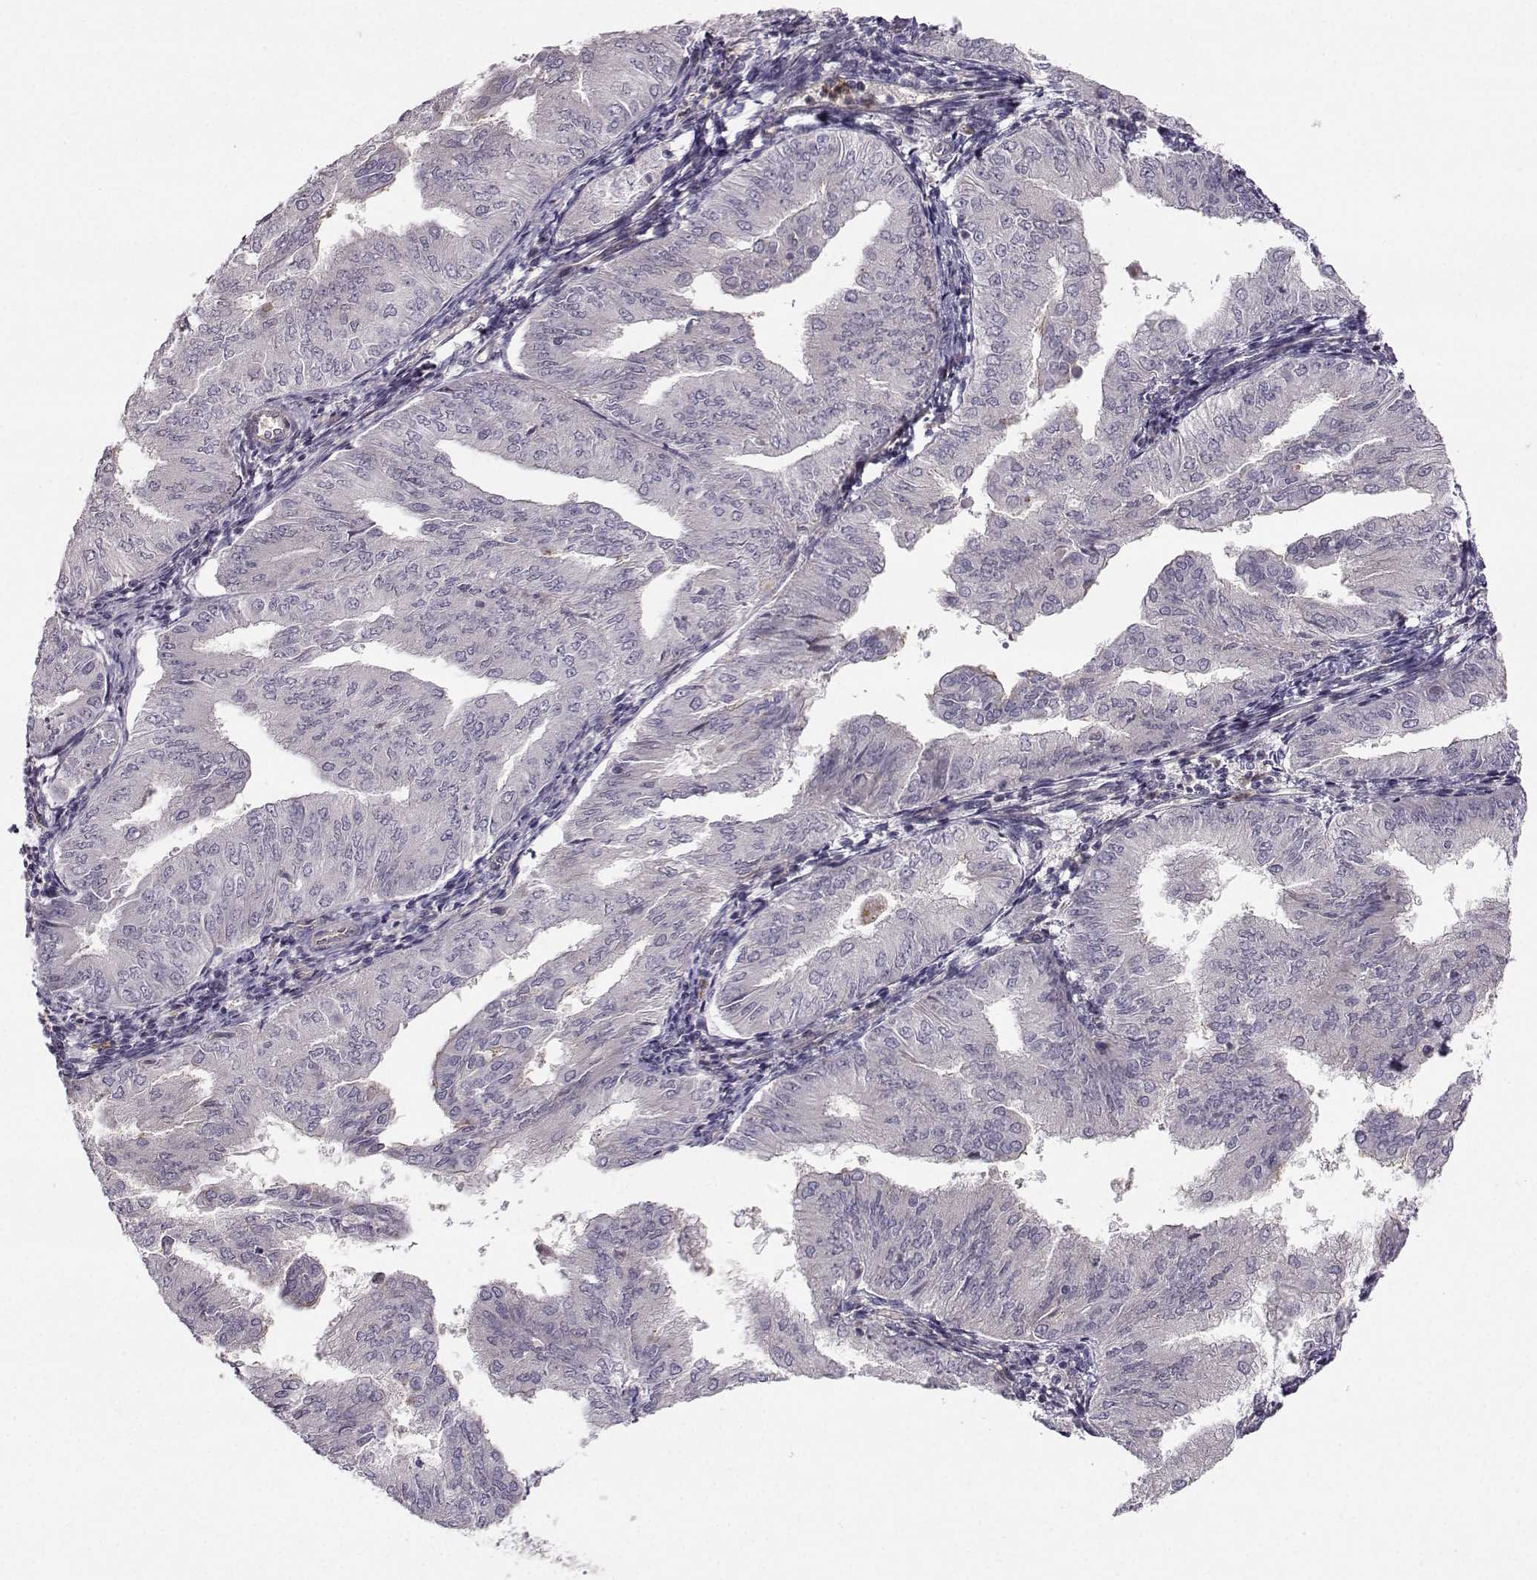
{"staining": {"intensity": "negative", "quantity": "none", "location": "none"}, "tissue": "endometrial cancer", "cell_type": "Tumor cells", "image_type": "cancer", "snomed": [{"axis": "morphology", "description": "Adenocarcinoma, NOS"}, {"axis": "topography", "description": "Endometrium"}], "caption": "The photomicrograph demonstrates no significant staining in tumor cells of adenocarcinoma (endometrial). (DAB immunohistochemistry (IHC) visualized using brightfield microscopy, high magnification).", "gene": "OPRD1", "patient": {"sex": "female", "age": 53}}